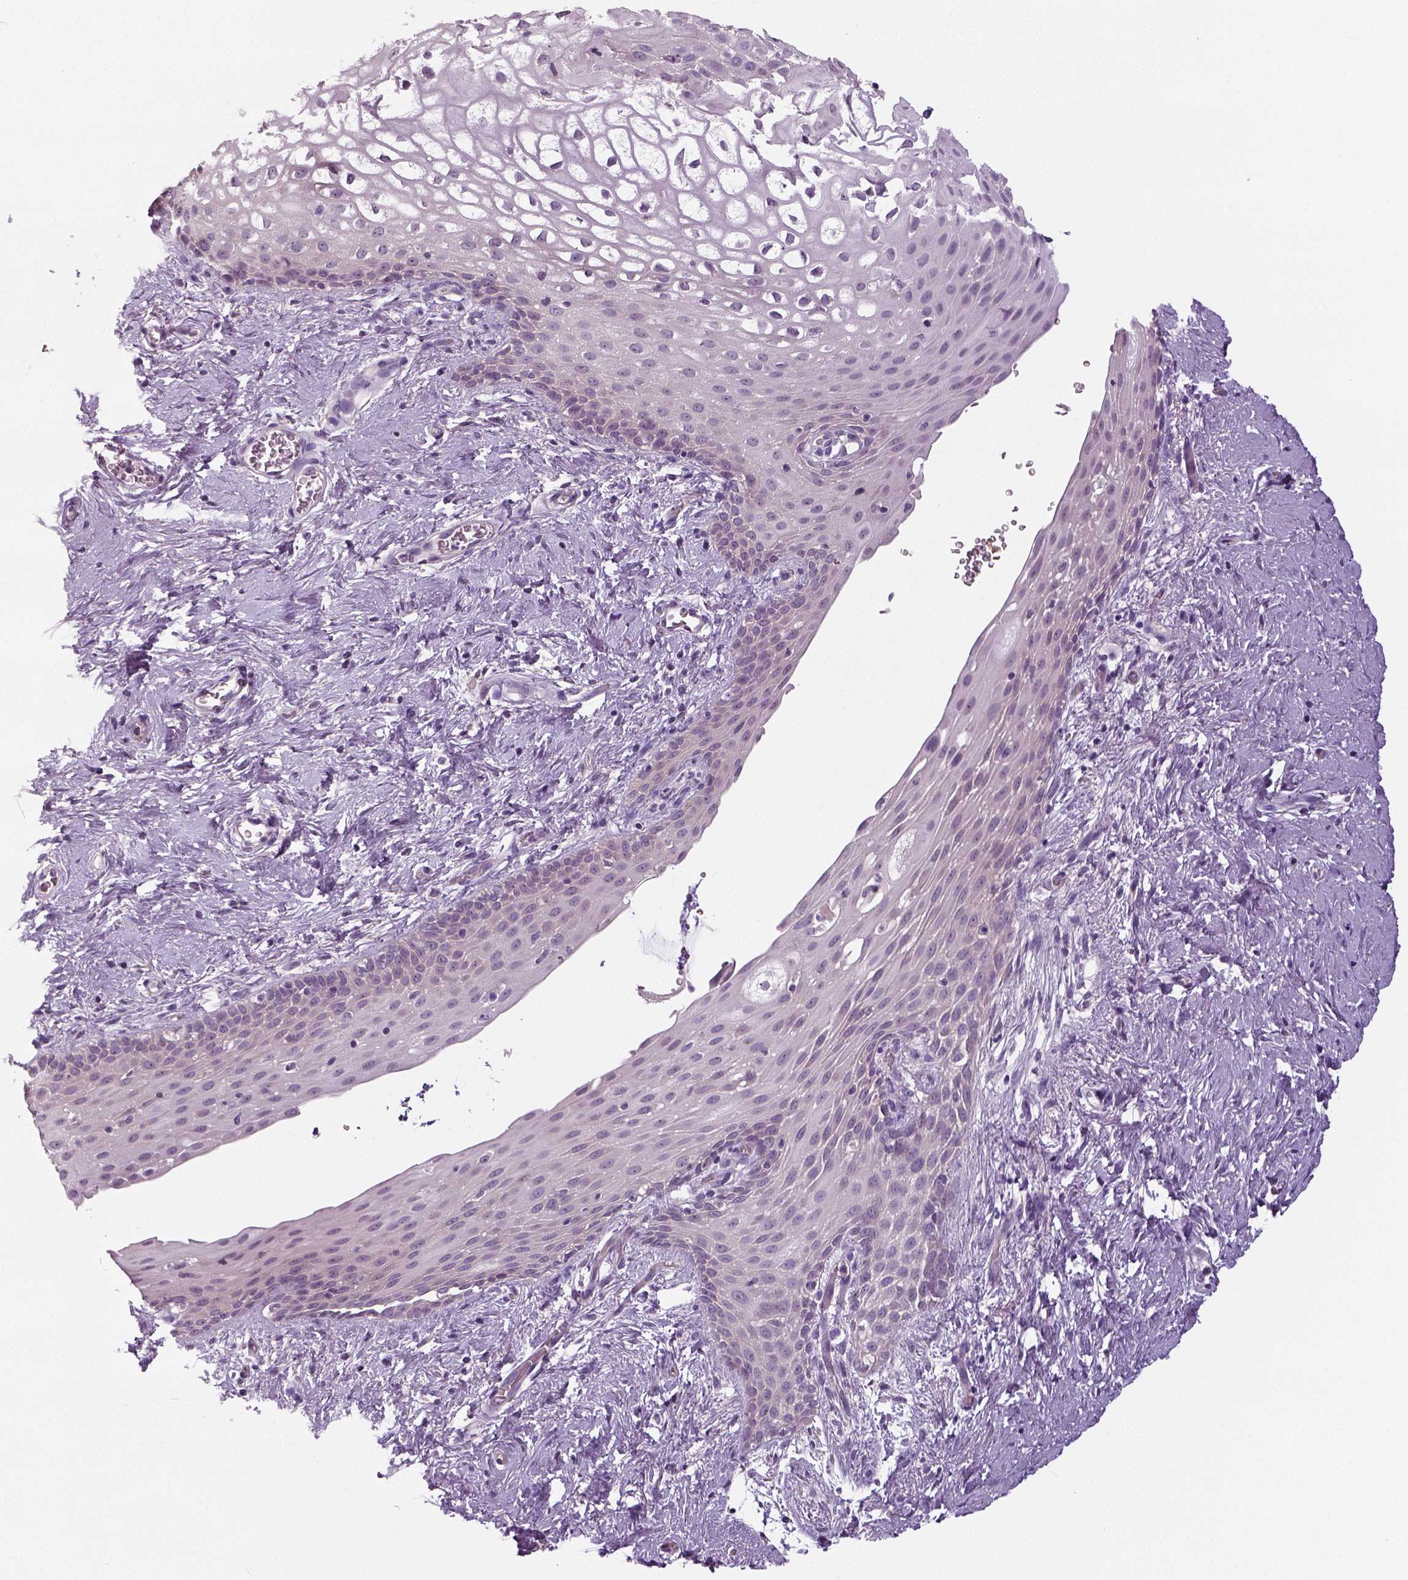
{"staining": {"intensity": "negative", "quantity": "none", "location": "none"}, "tissue": "skin", "cell_type": "Epidermal cells", "image_type": "normal", "snomed": [{"axis": "morphology", "description": "Normal tissue, NOS"}, {"axis": "topography", "description": "Anal"}], "caption": "Photomicrograph shows no protein expression in epidermal cells of normal skin. (DAB (3,3'-diaminobenzidine) IHC with hematoxylin counter stain).", "gene": "NECAB1", "patient": {"sex": "female", "age": 46}}